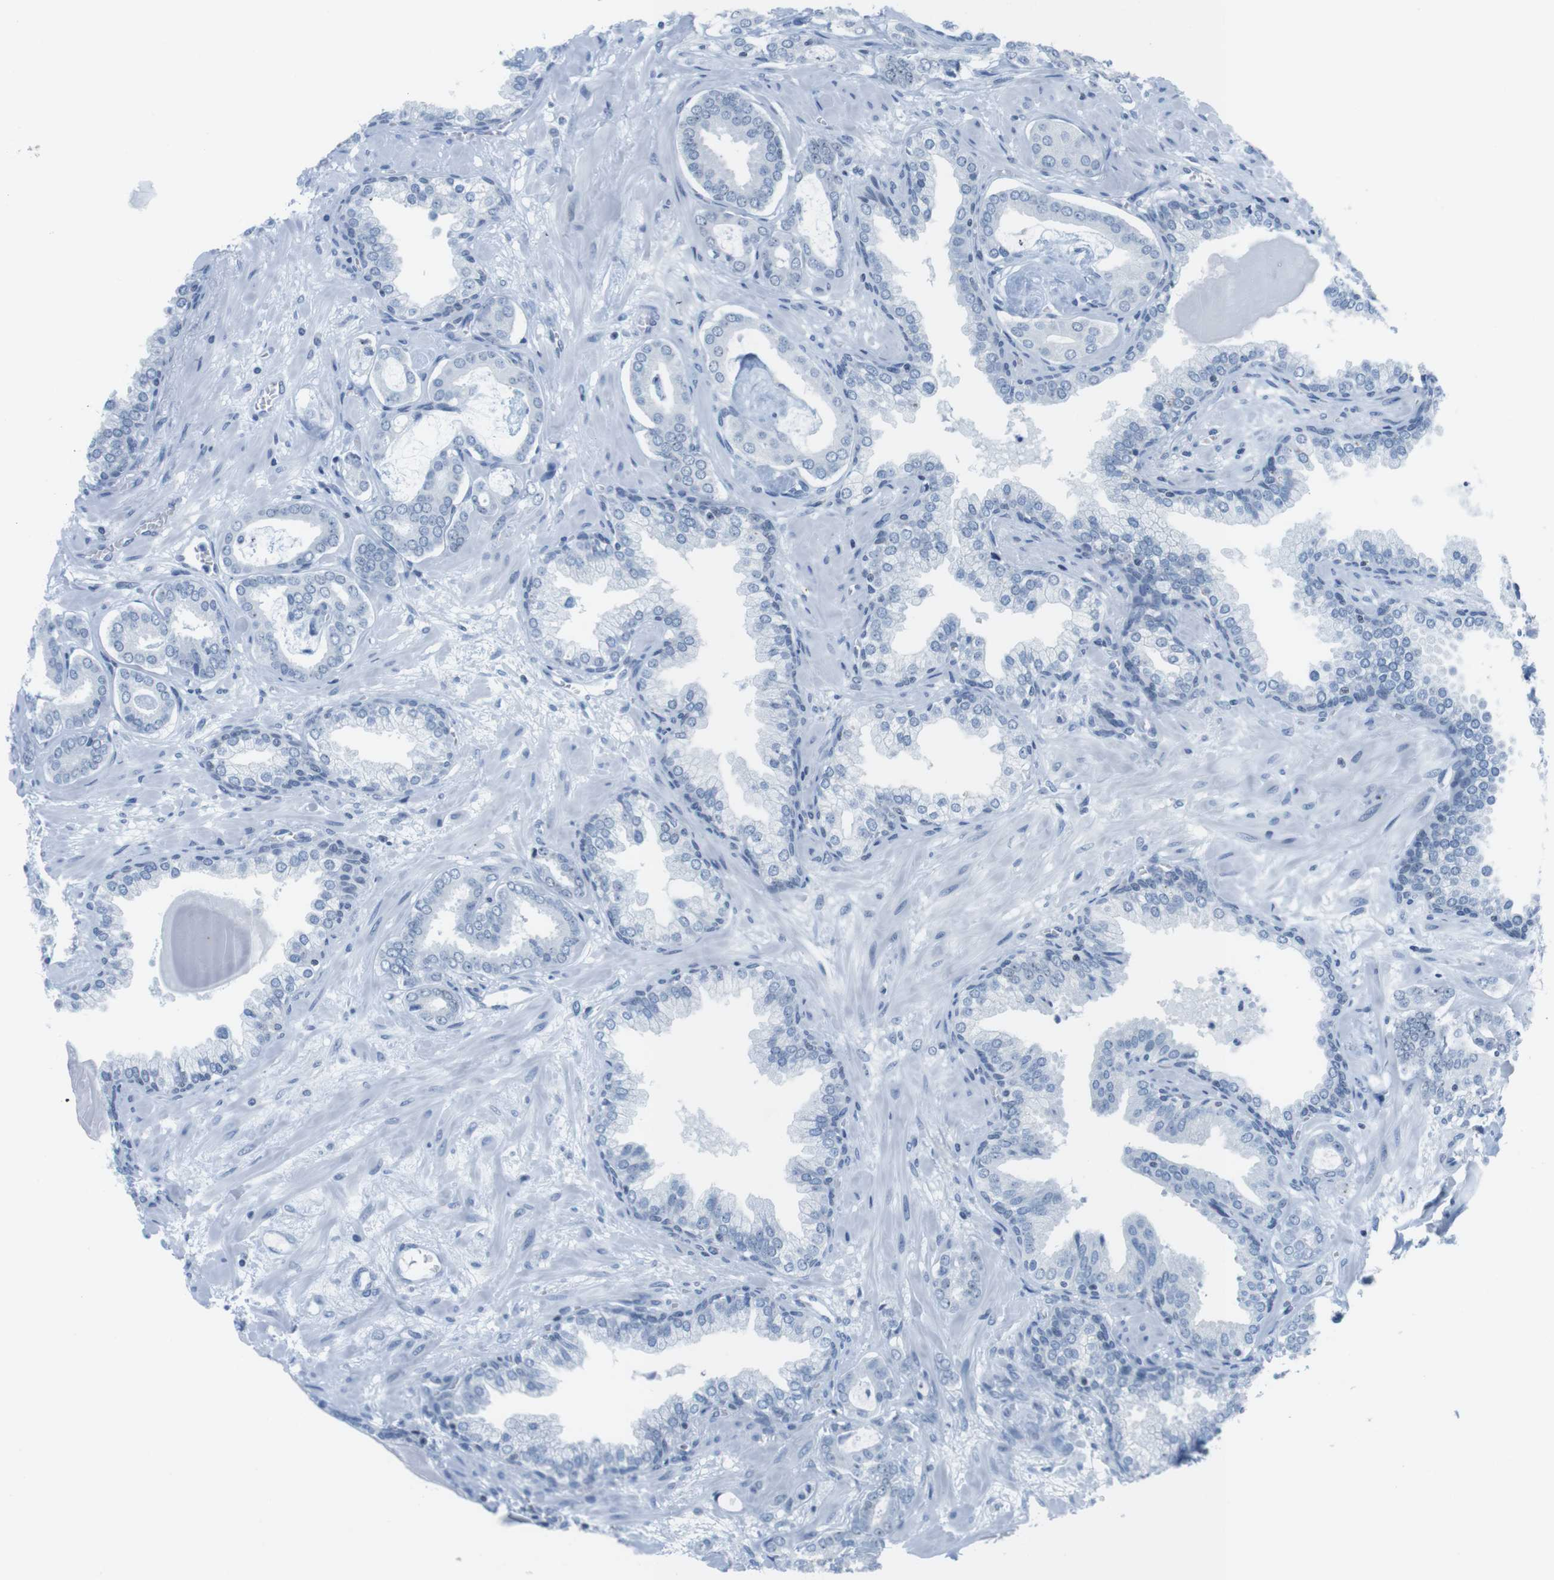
{"staining": {"intensity": "negative", "quantity": "none", "location": "none"}, "tissue": "prostate cancer", "cell_type": "Tumor cells", "image_type": "cancer", "snomed": [{"axis": "morphology", "description": "Adenocarcinoma, Low grade"}, {"axis": "topography", "description": "Prostate"}], "caption": "A micrograph of low-grade adenocarcinoma (prostate) stained for a protein displays no brown staining in tumor cells.", "gene": "NIFK", "patient": {"sex": "male", "age": 53}}